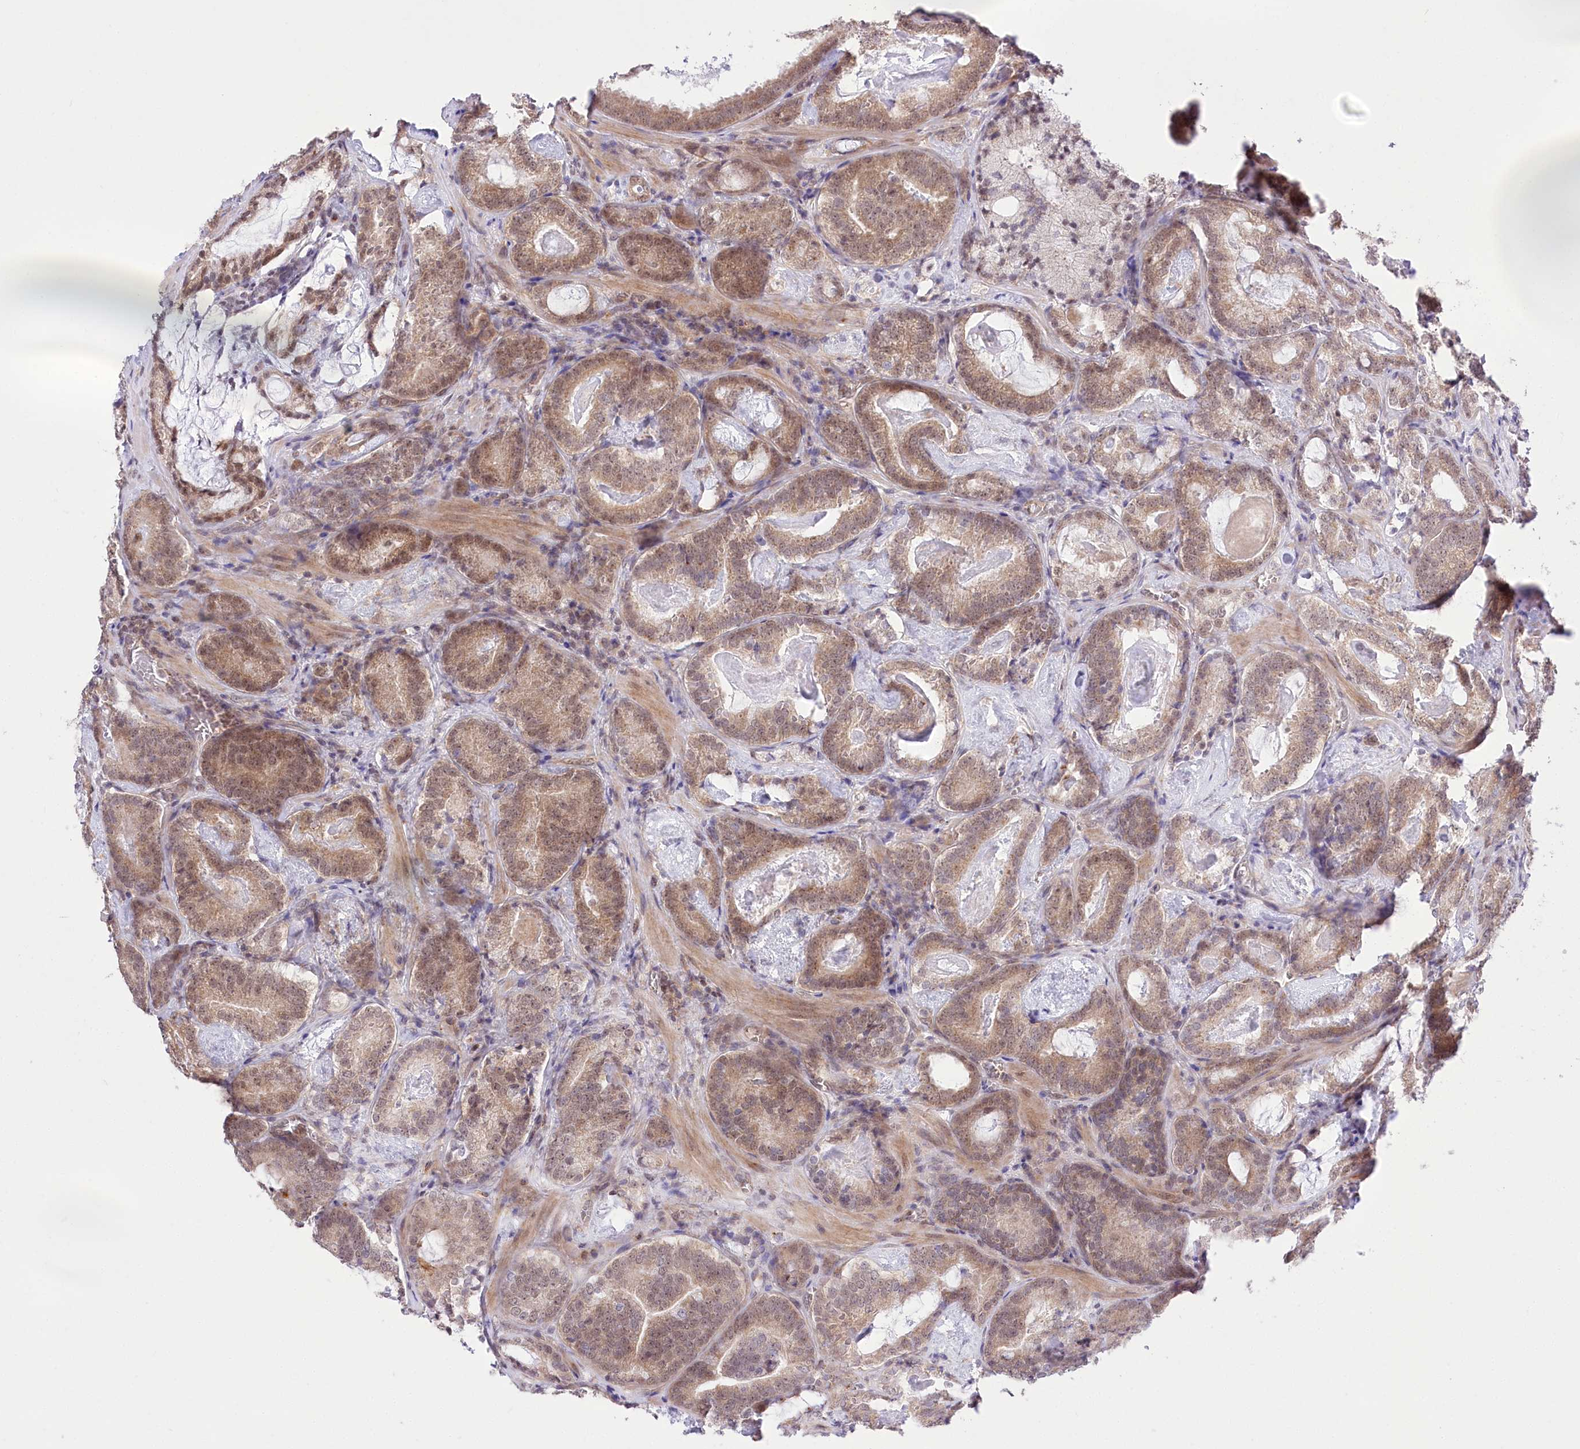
{"staining": {"intensity": "moderate", "quantity": ">75%", "location": "cytoplasmic/membranous,nuclear"}, "tissue": "prostate cancer", "cell_type": "Tumor cells", "image_type": "cancer", "snomed": [{"axis": "morphology", "description": "Adenocarcinoma, Low grade"}, {"axis": "topography", "description": "Prostate"}], "caption": "Tumor cells demonstrate medium levels of moderate cytoplasmic/membranous and nuclear positivity in about >75% of cells in adenocarcinoma (low-grade) (prostate).", "gene": "ZMAT2", "patient": {"sex": "male", "age": 60}}